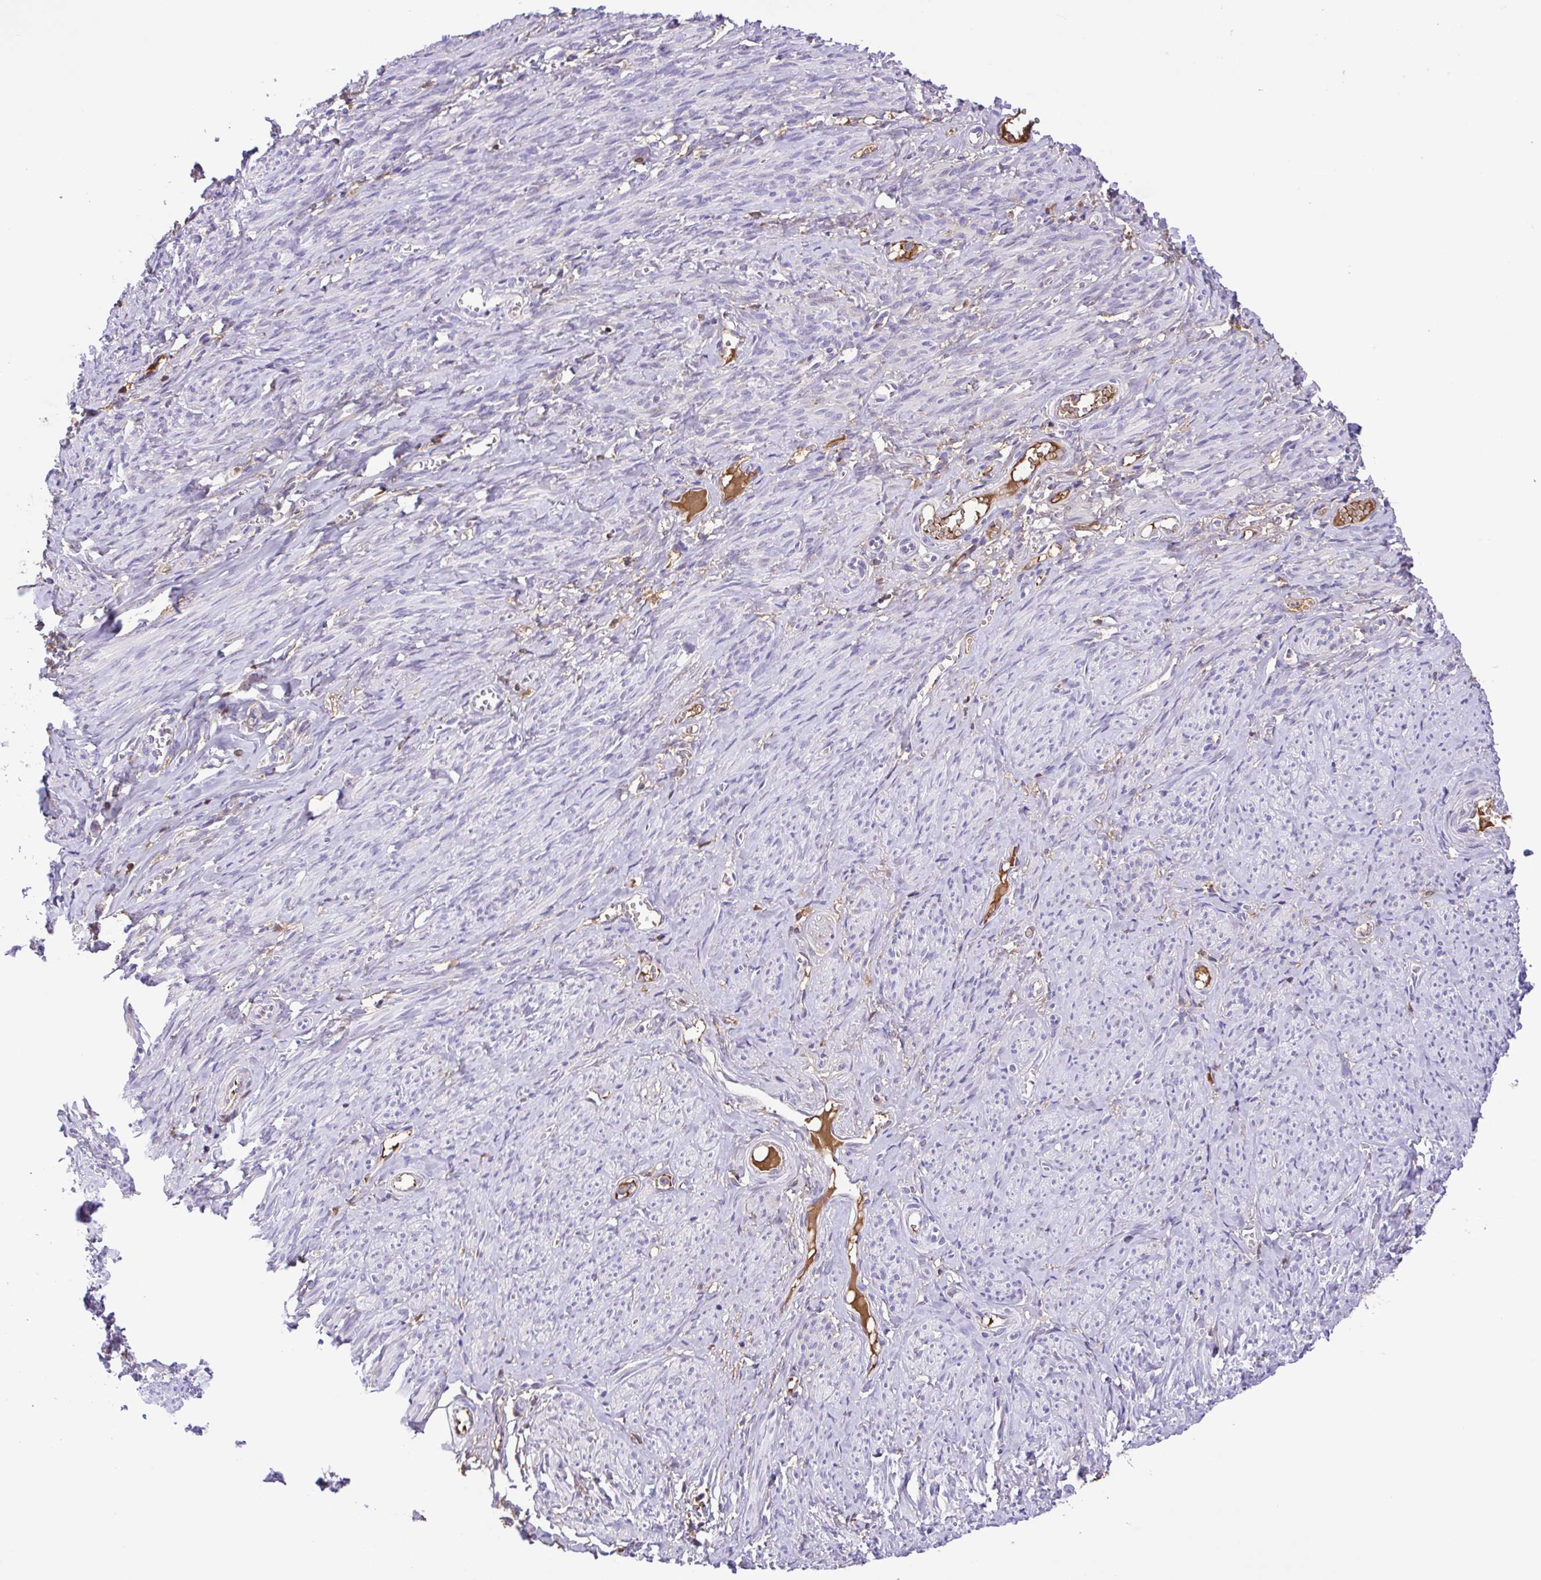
{"staining": {"intensity": "weak", "quantity": "<25%", "location": "cytoplasmic/membranous"}, "tissue": "smooth muscle", "cell_type": "Smooth muscle cells", "image_type": "normal", "snomed": [{"axis": "morphology", "description": "Normal tissue, NOS"}, {"axis": "topography", "description": "Smooth muscle"}], "caption": "DAB (3,3'-diaminobenzidine) immunohistochemical staining of benign human smooth muscle exhibits no significant staining in smooth muscle cells.", "gene": "IGFL1", "patient": {"sex": "female", "age": 65}}